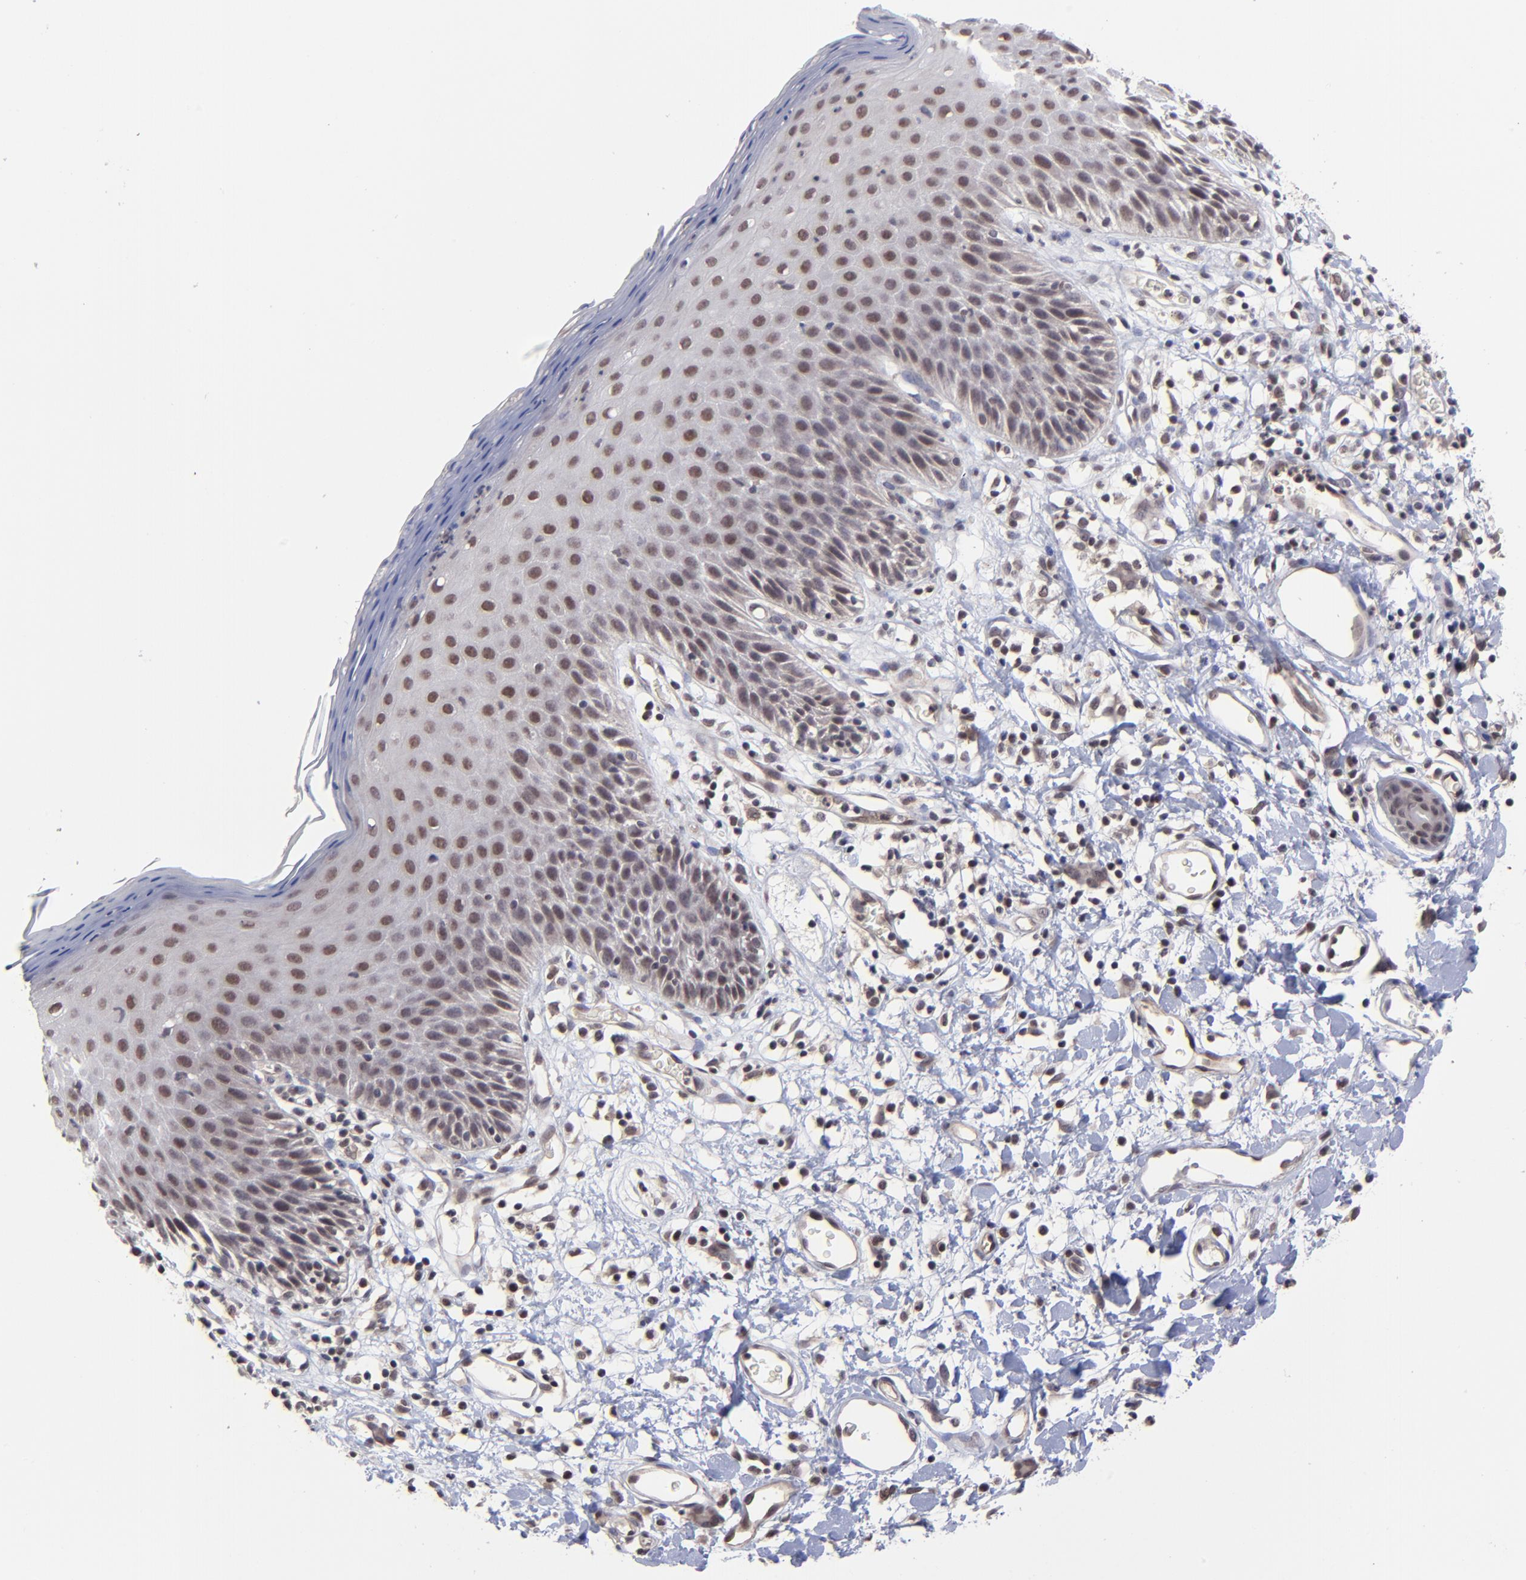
{"staining": {"intensity": "moderate", "quantity": ">75%", "location": "nuclear"}, "tissue": "skin", "cell_type": "Epidermal cells", "image_type": "normal", "snomed": [{"axis": "morphology", "description": "Normal tissue, NOS"}, {"axis": "topography", "description": "Vulva"}, {"axis": "topography", "description": "Peripheral nerve tissue"}], "caption": "Benign skin displays moderate nuclear staining in approximately >75% of epidermal cells.", "gene": "ZNF419", "patient": {"sex": "female", "age": 68}}